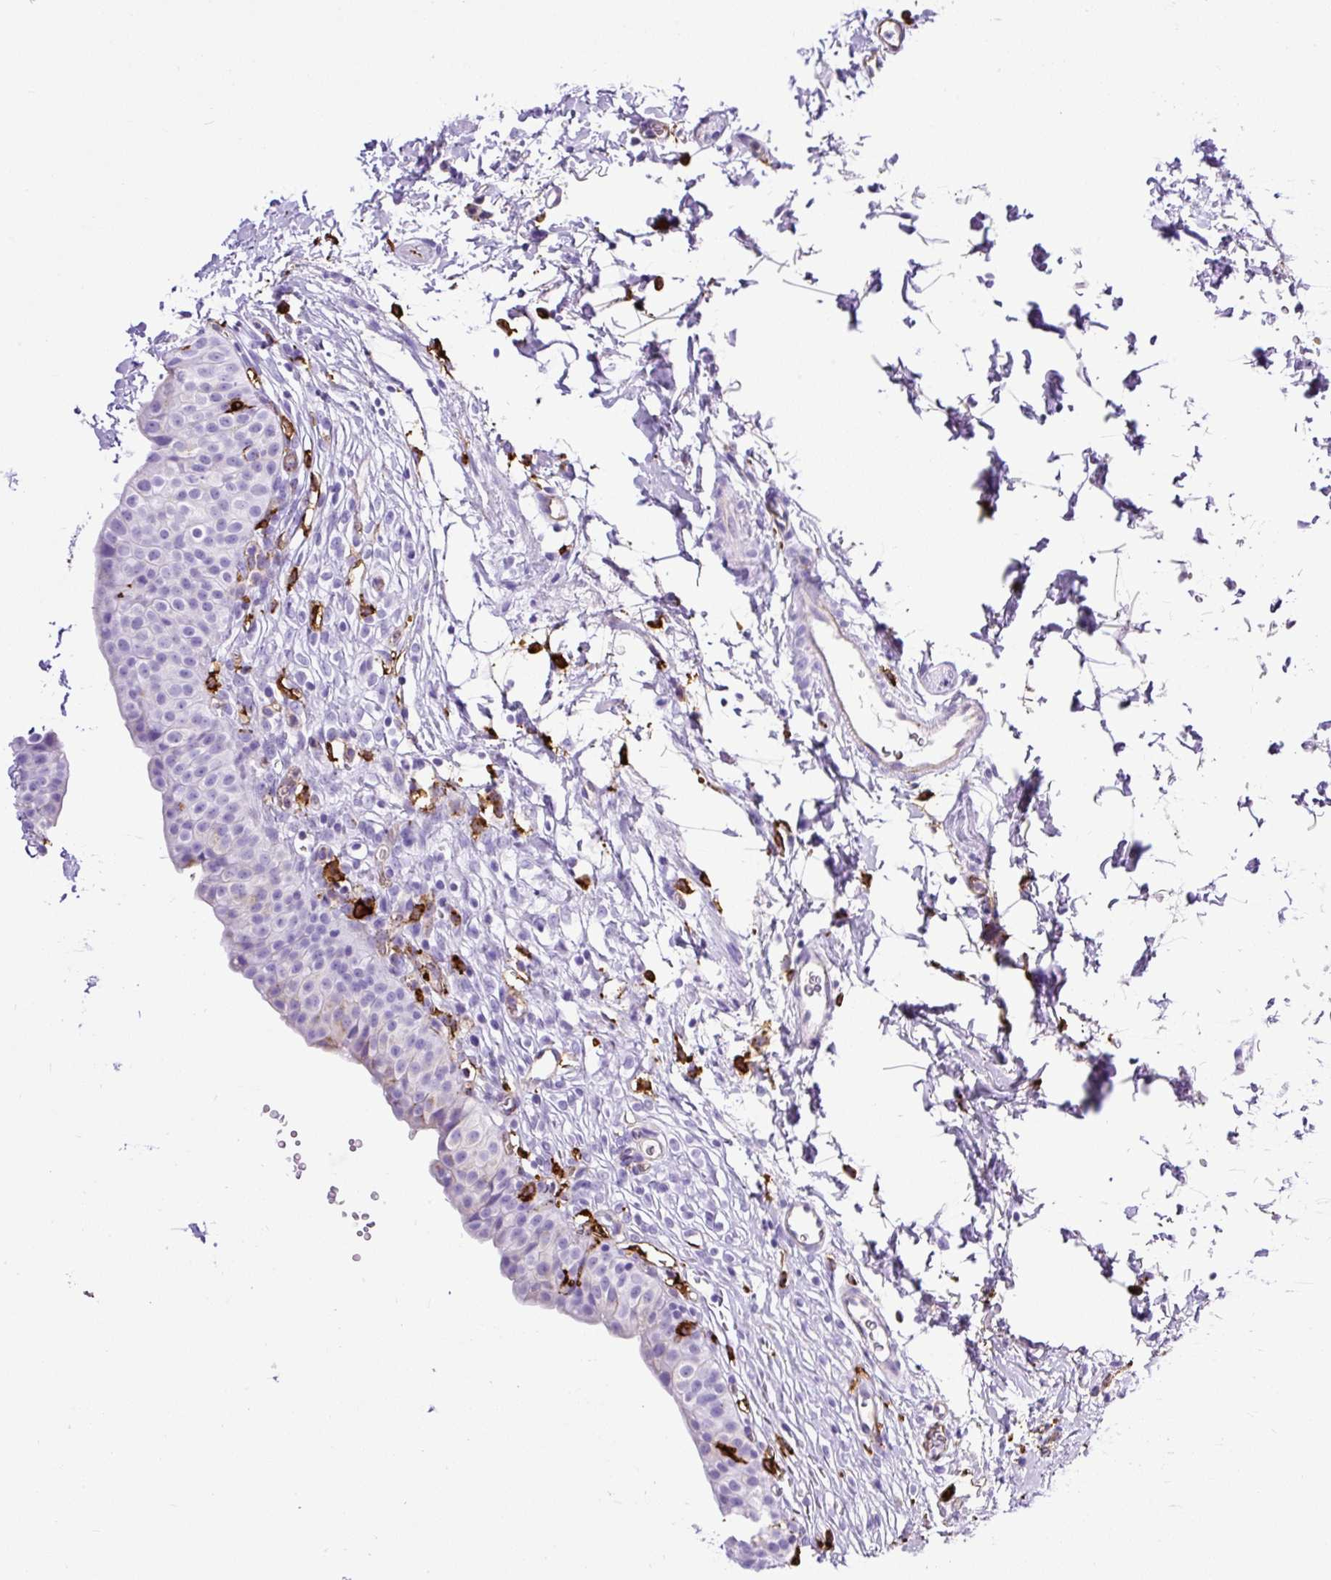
{"staining": {"intensity": "moderate", "quantity": "<25%", "location": "cytoplasmic/membranous"}, "tissue": "urinary bladder", "cell_type": "Urothelial cells", "image_type": "normal", "snomed": [{"axis": "morphology", "description": "Normal tissue, NOS"}, {"axis": "topography", "description": "Urinary bladder"}, {"axis": "topography", "description": "Peripheral nerve tissue"}], "caption": "Urothelial cells display low levels of moderate cytoplasmic/membranous positivity in about <25% of cells in benign urinary bladder.", "gene": "HLA", "patient": {"sex": "male", "age": 55}}